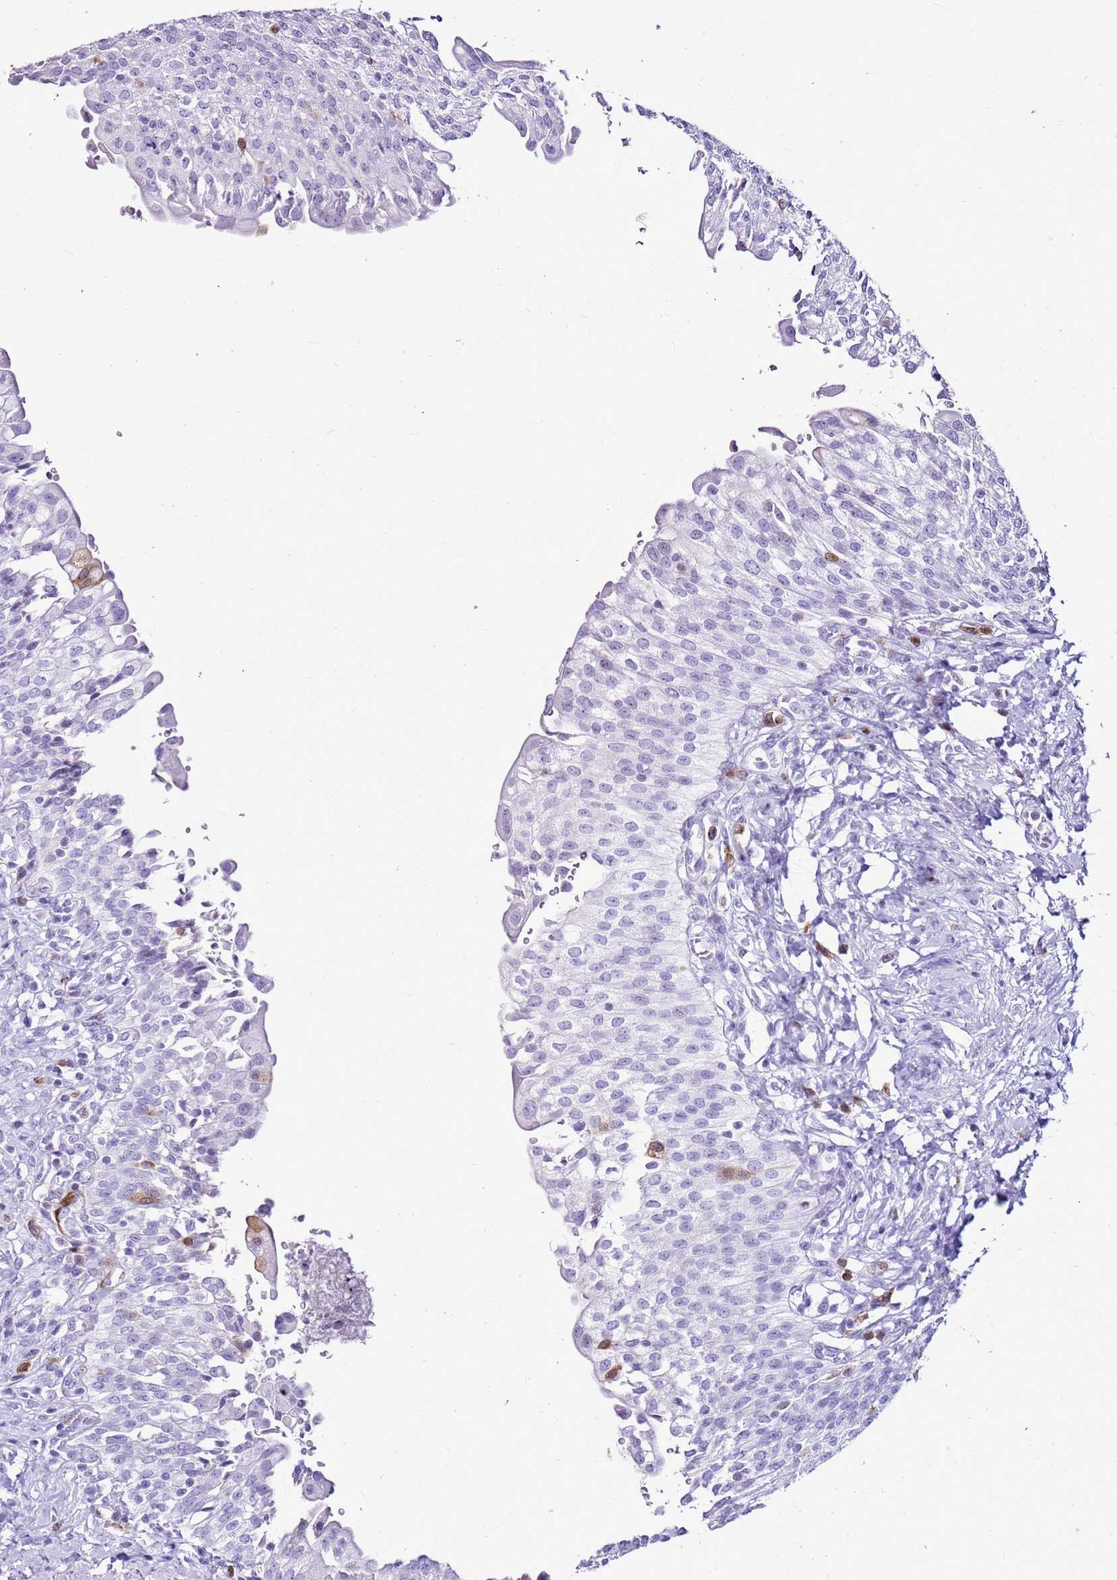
{"staining": {"intensity": "negative", "quantity": "none", "location": "none"}, "tissue": "urinary bladder", "cell_type": "Urothelial cells", "image_type": "normal", "snomed": [{"axis": "morphology", "description": "Normal tissue, NOS"}, {"axis": "morphology", "description": "Inflammation, NOS"}, {"axis": "topography", "description": "Urinary bladder"}], "caption": "A high-resolution photomicrograph shows immunohistochemistry staining of unremarkable urinary bladder, which shows no significant expression in urothelial cells.", "gene": "SPC25", "patient": {"sex": "male", "age": 64}}